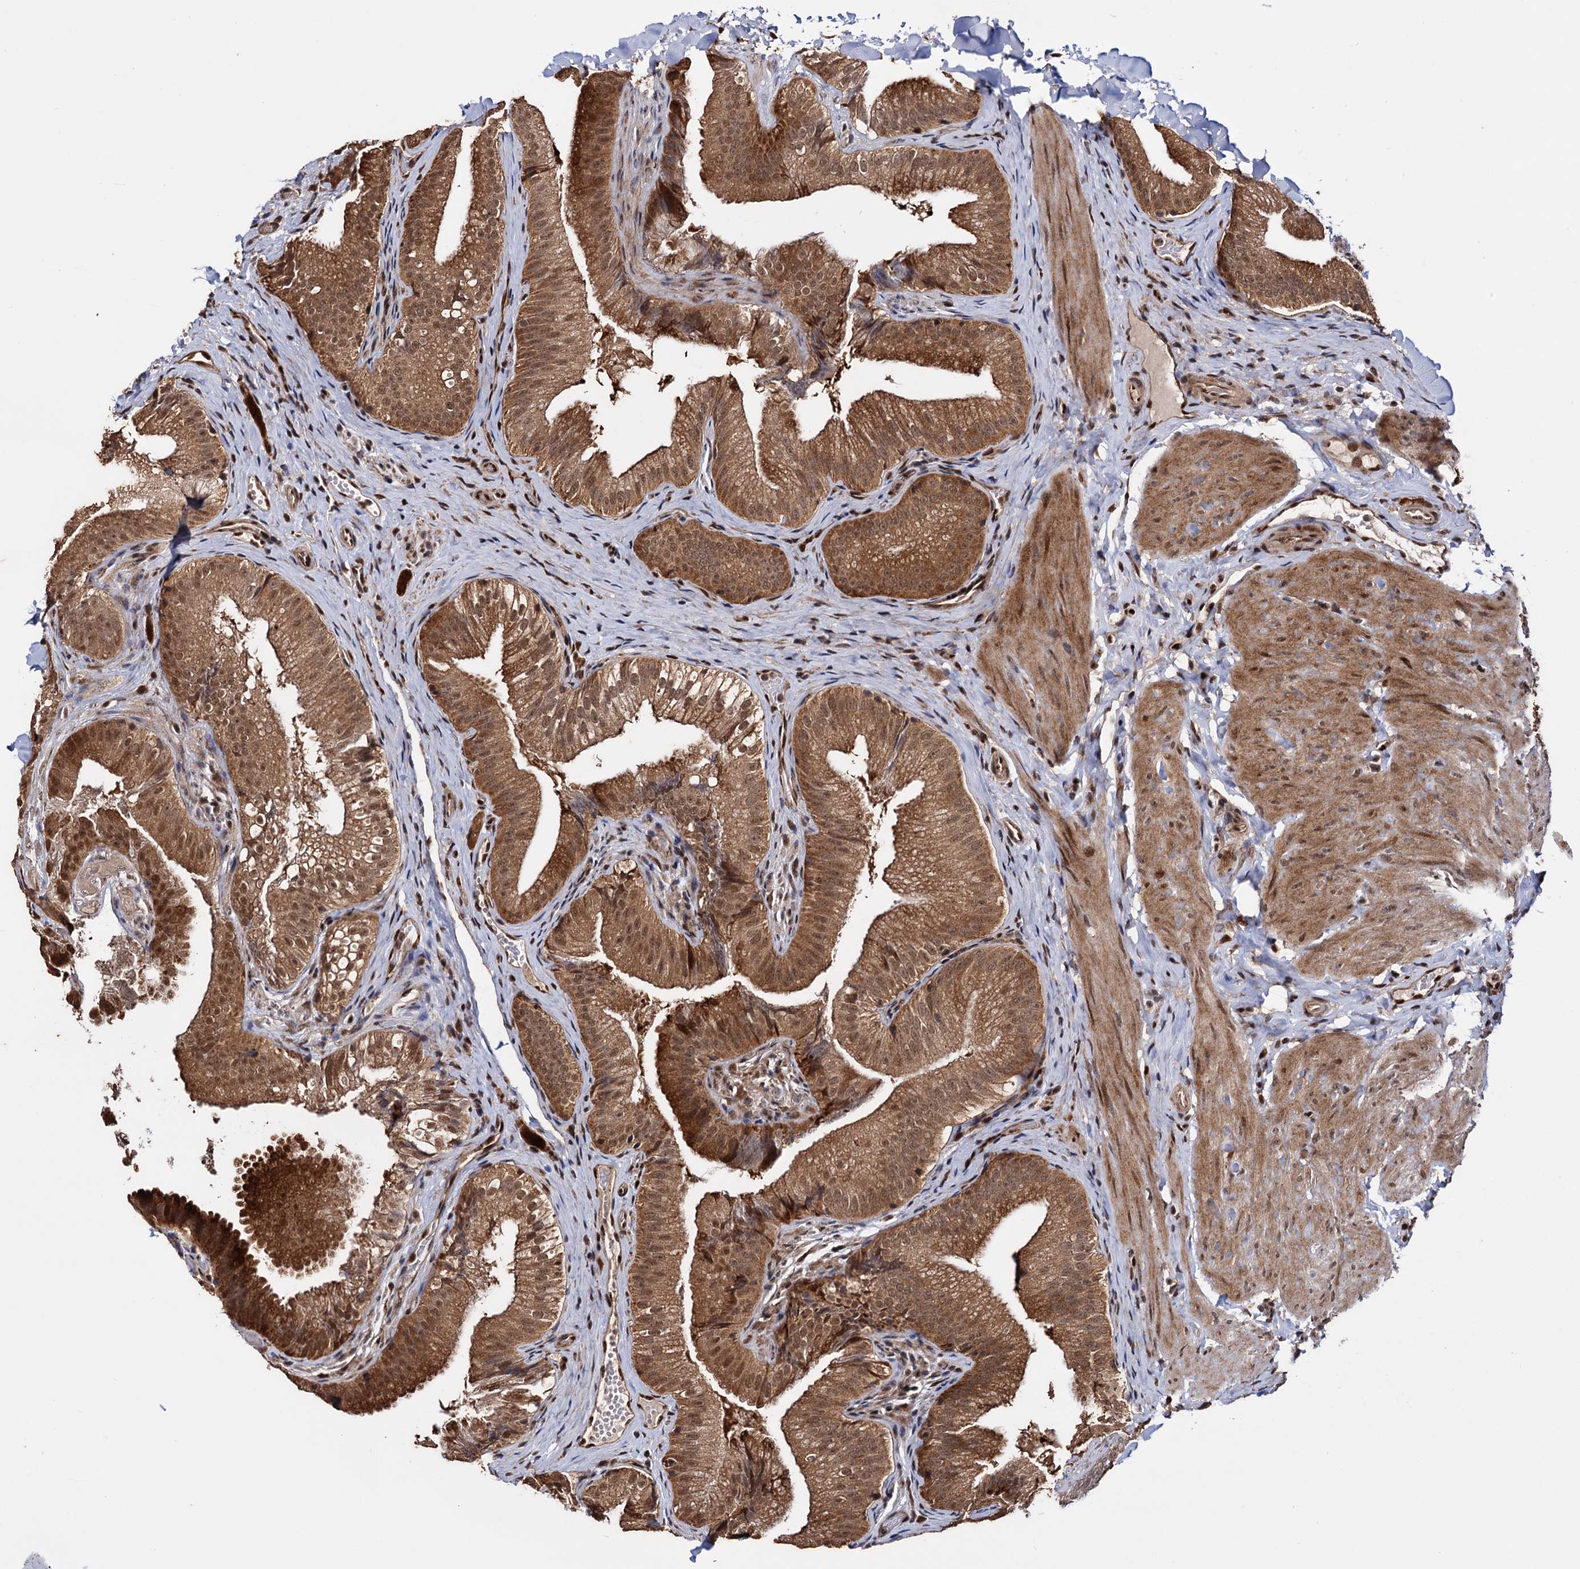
{"staining": {"intensity": "moderate", "quantity": ">75%", "location": "cytoplasmic/membranous,nuclear"}, "tissue": "gallbladder", "cell_type": "Glandular cells", "image_type": "normal", "snomed": [{"axis": "morphology", "description": "Normal tissue, NOS"}, {"axis": "topography", "description": "Gallbladder"}], "caption": "Brown immunohistochemical staining in benign human gallbladder displays moderate cytoplasmic/membranous,nuclear staining in about >75% of glandular cells.", "gene": "PIGB", "patient": {"sex": "female", "age": 30}}